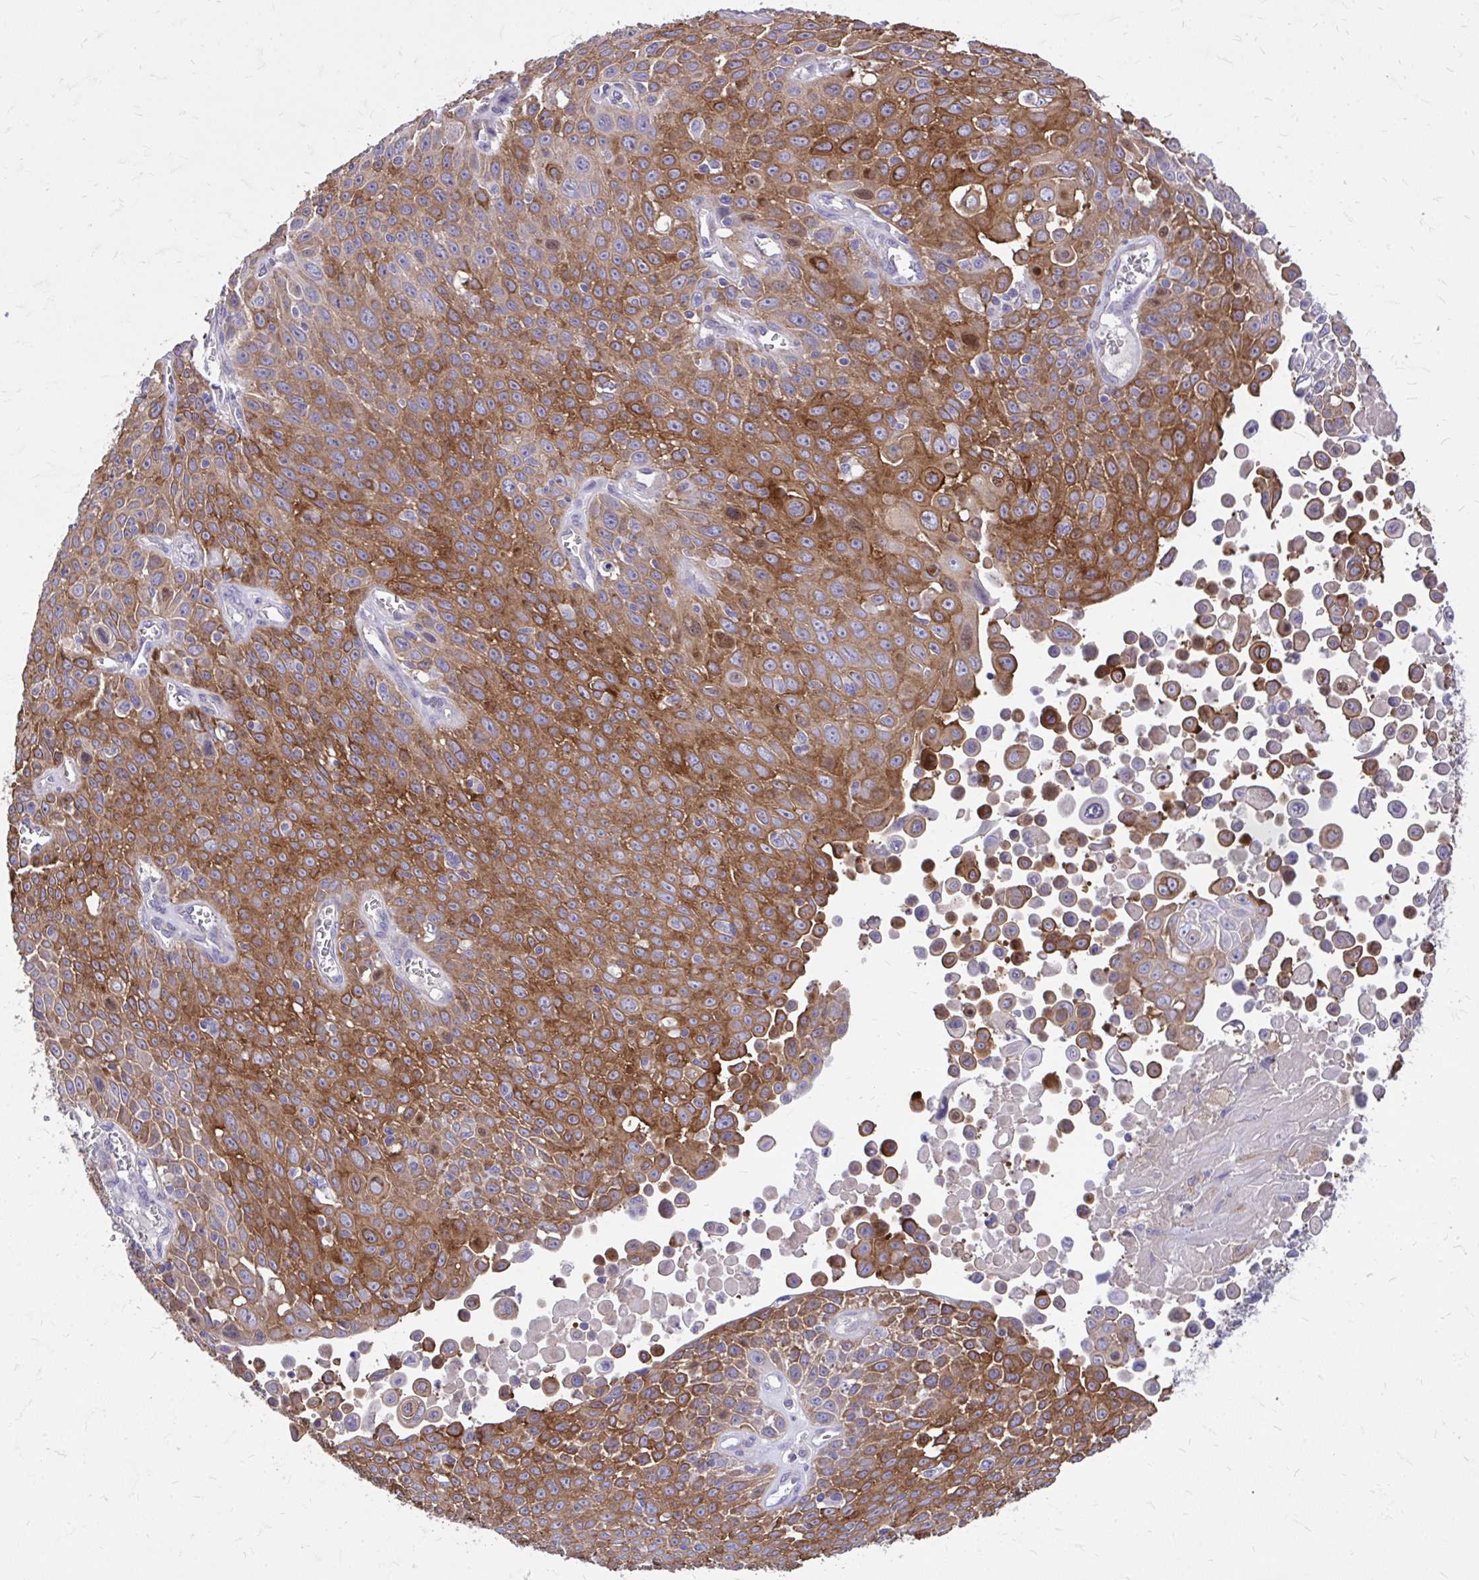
{"staining": {"intensity": "strong", "quantity": "25%-75%", "location": "cytoplasmic/membranous"}, "tissue": "lung cancer", "cell_type": "Tumor cells", "image_type": "cancer", "snomed": [{"axis": "morphology", "description": "Squamous cell carcinoma, NOS"}, {"axis": "morphology", "description": "Squamous cell carcinoma, metastatic, NOS"}, {"axis": "topography", "description": "Lymph node"}, {"axis": "topography", "description": "Lung"}], "caption": "Immunohistochemistry (IHC) staining of lung cancer, which demonstrates high levels of strong cytoplasmic/membranous expression in about 25%-75% of tumor cells indicating strong cytoplasmic/membranous protein staining. The staining was performed using DAB (brown) for protein detection and nuclei were counterstained in hematoxylin (blue).", "gene": "EPB41L1", "patient": {"sex": "female", "age": 62}}